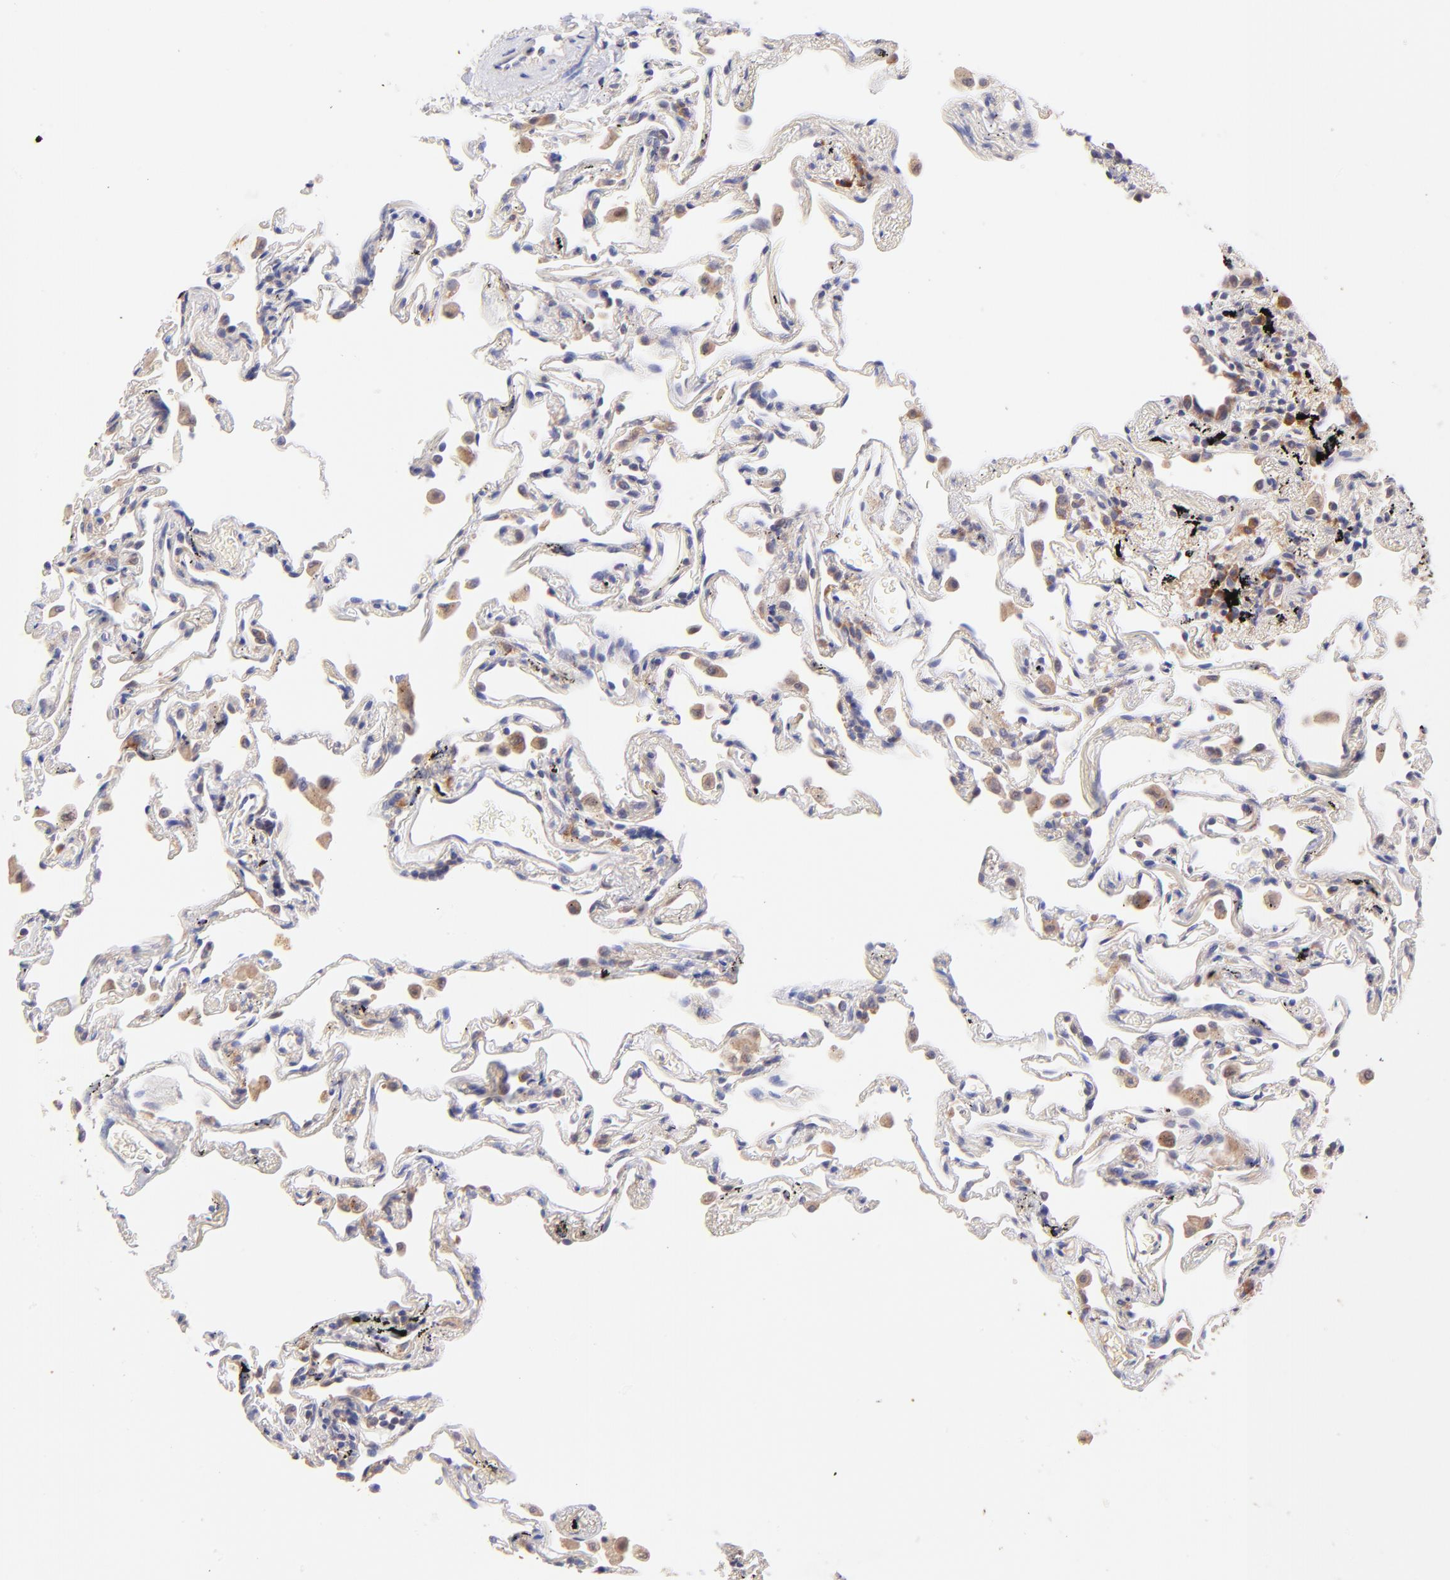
{"staining": {"intensity": "negative", "quantity": "none", "location": "none"}, "tissue": "lung", "cell_type": "Alveolar cells", "image_type": "normal", "snomed": [{"axis": "morphology", "description": "Normal tissue, NOS"}, {"axis": "morphology", "description": "Inflammation, NOS"}, {"axis": "topography", "description": "Lung"}], "caption": "Alveolar cells show no significant protein staining in unremarkable lung. The staining was performed using DAB (3,3'-diaminobenzidine) to visualize the protein expression in brown, while the nuclei were stained in blue with hematoxylin (Magnification: 20x).", "gene": "RPL11", "patient": {"sex": "male", "age": 69}}